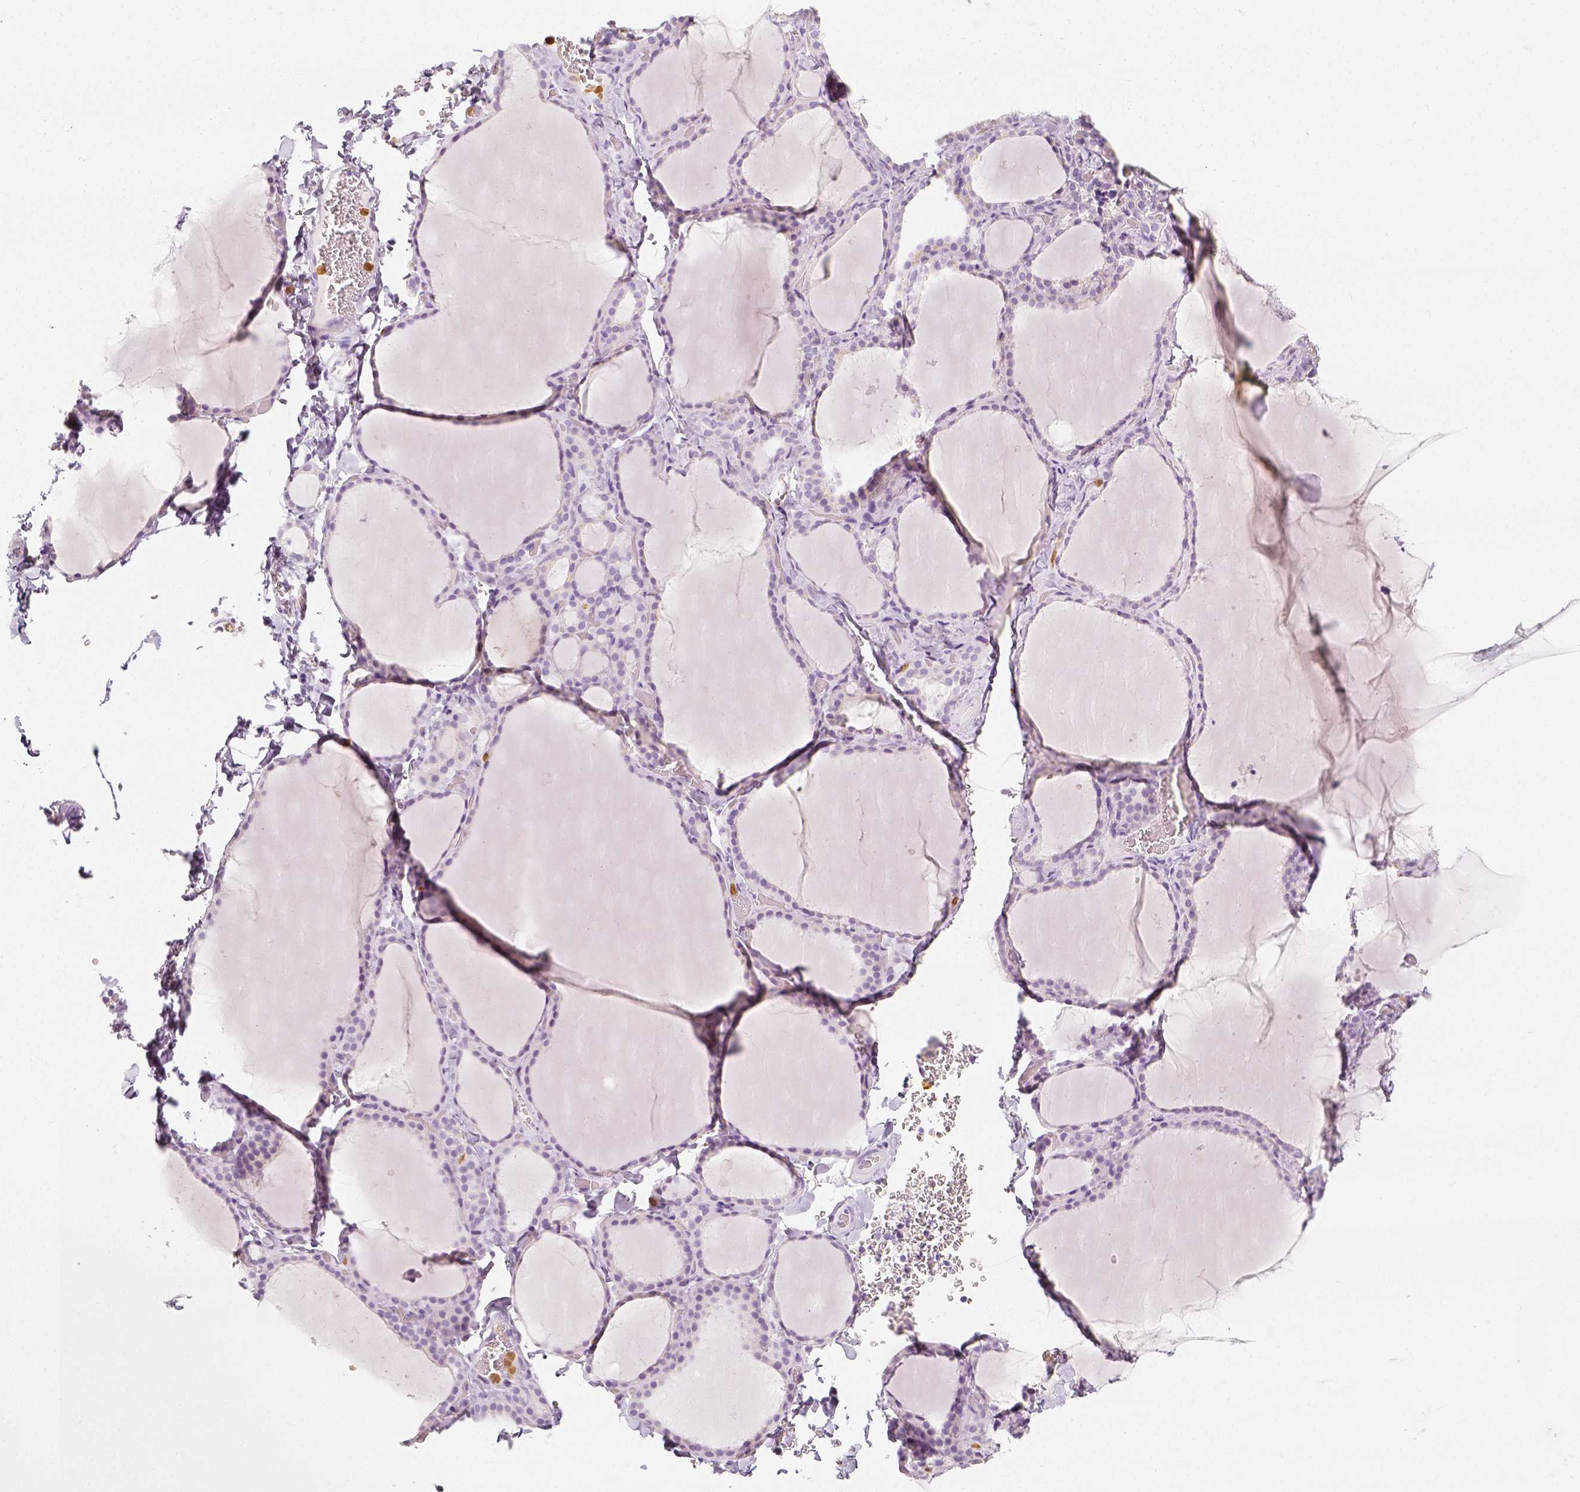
{"staining": {"intensity": "negative", "quantity": "none", "location": "none"}, "tissue": "thyroid gland", "cell_type": "Glandular cells", "image_type": "normal", "snomed": [{"axis": "morphology", "description": "Normal tissue, NOS"}, {"axis": "topography", "description": "Thyroid gland"}], "caption": "This is a histopathology image of IHC staining of normal thyroid gland, which shows no expression in glandular cells.", "gene": "NECAB2", "patient": {"sex": "female", "age": 22}}